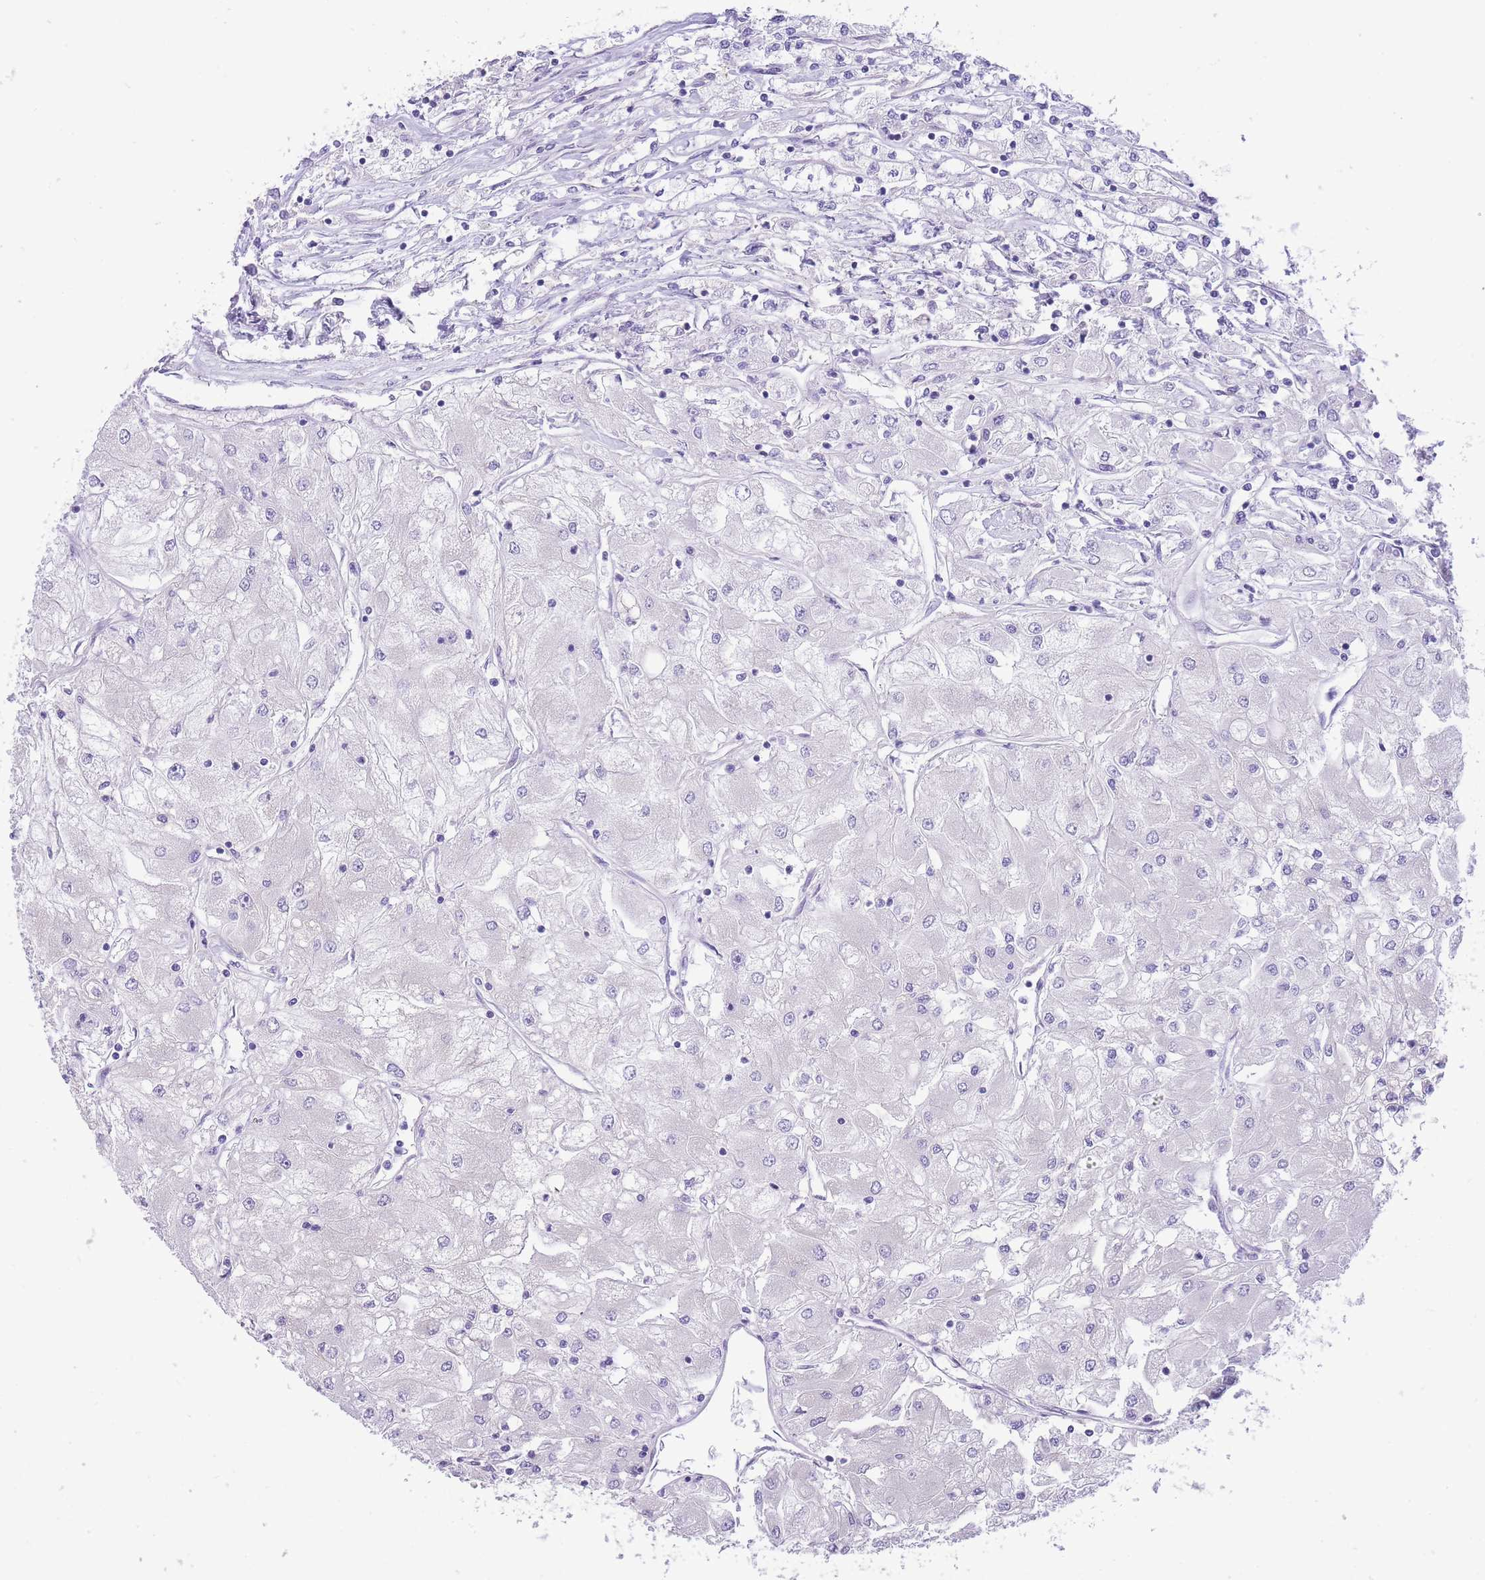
{"staining": {"intensity": "negative", "quantity": "none", "location": "none"}, "tissue": "renal cancer", "cell_type": "Tumor cells", "image_type": "cancer", "snomed": [{"axis": "morphology", "description": "Adenocarcinoma, NOS"}, {"axis": "topography", "description": "Kidney"}], "caption": "Renal cancer (adenocarcinoma) stained for a protein using IHC demonstrates no positivity tumor cells.", "gene": "RHOU", "patient": {"sex": "male", "age": 80}}